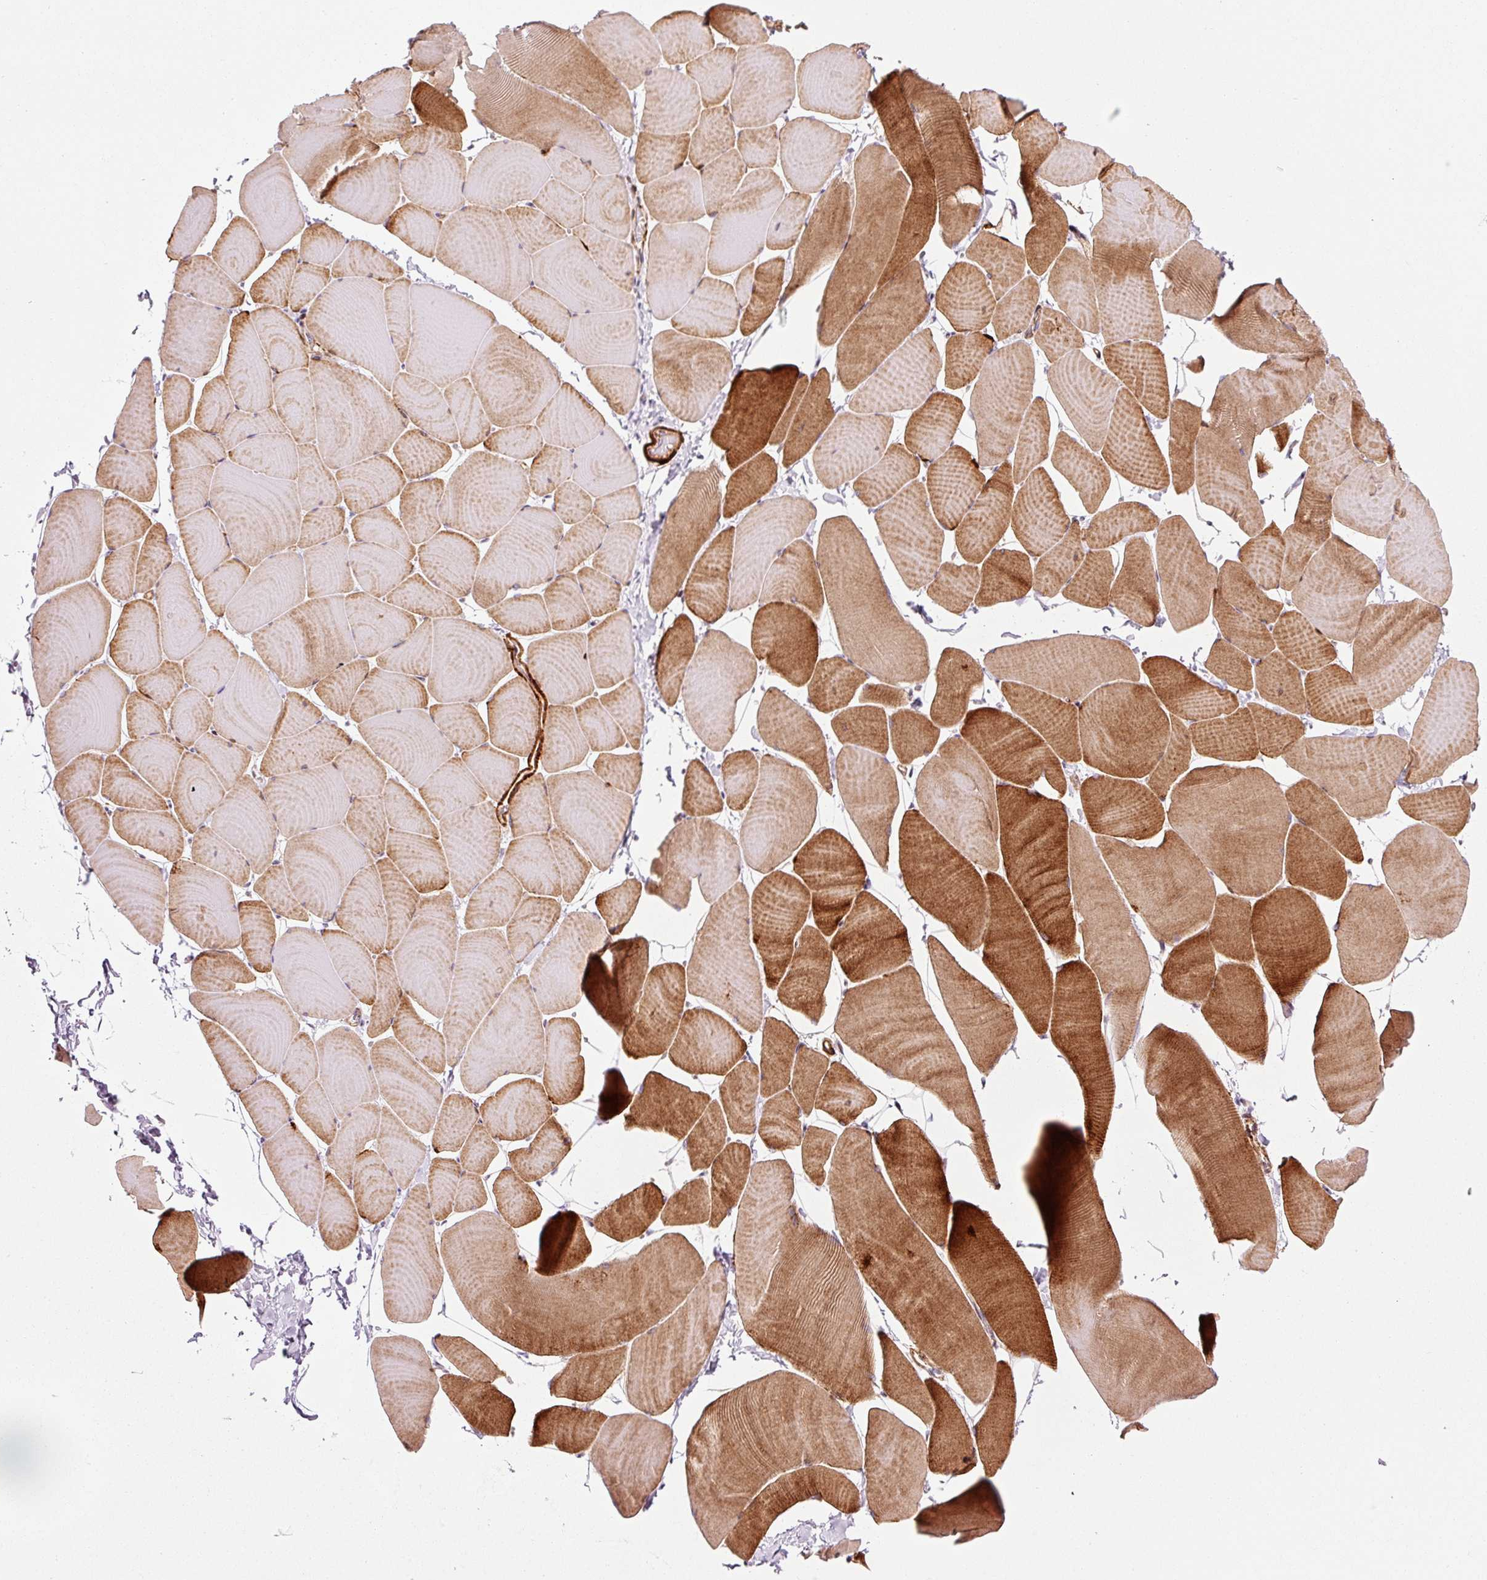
{"staining": {"intensity": "strong", "quantity": "25%-75%", "location": "cytoplasmic/membranous"}, "tissue": "skeletal muscle", "cell_type": "Myocytes", "image_type": "normal", "snomed": [{"axis": "morphology", "description": "Normal tissue, NOS"}, {"axis": "topography", "description": "Skeletal muscle"}], "caption": "The histopathology image displays immunohistochemical staining of benign skeletal muscle. There is strong cytoplasmic/membranous staining is appreciated in approximately 25%-75% of myocytes.", "gene": "ANKRD20A1", "patient": {"sex": "male", "age": 25}}